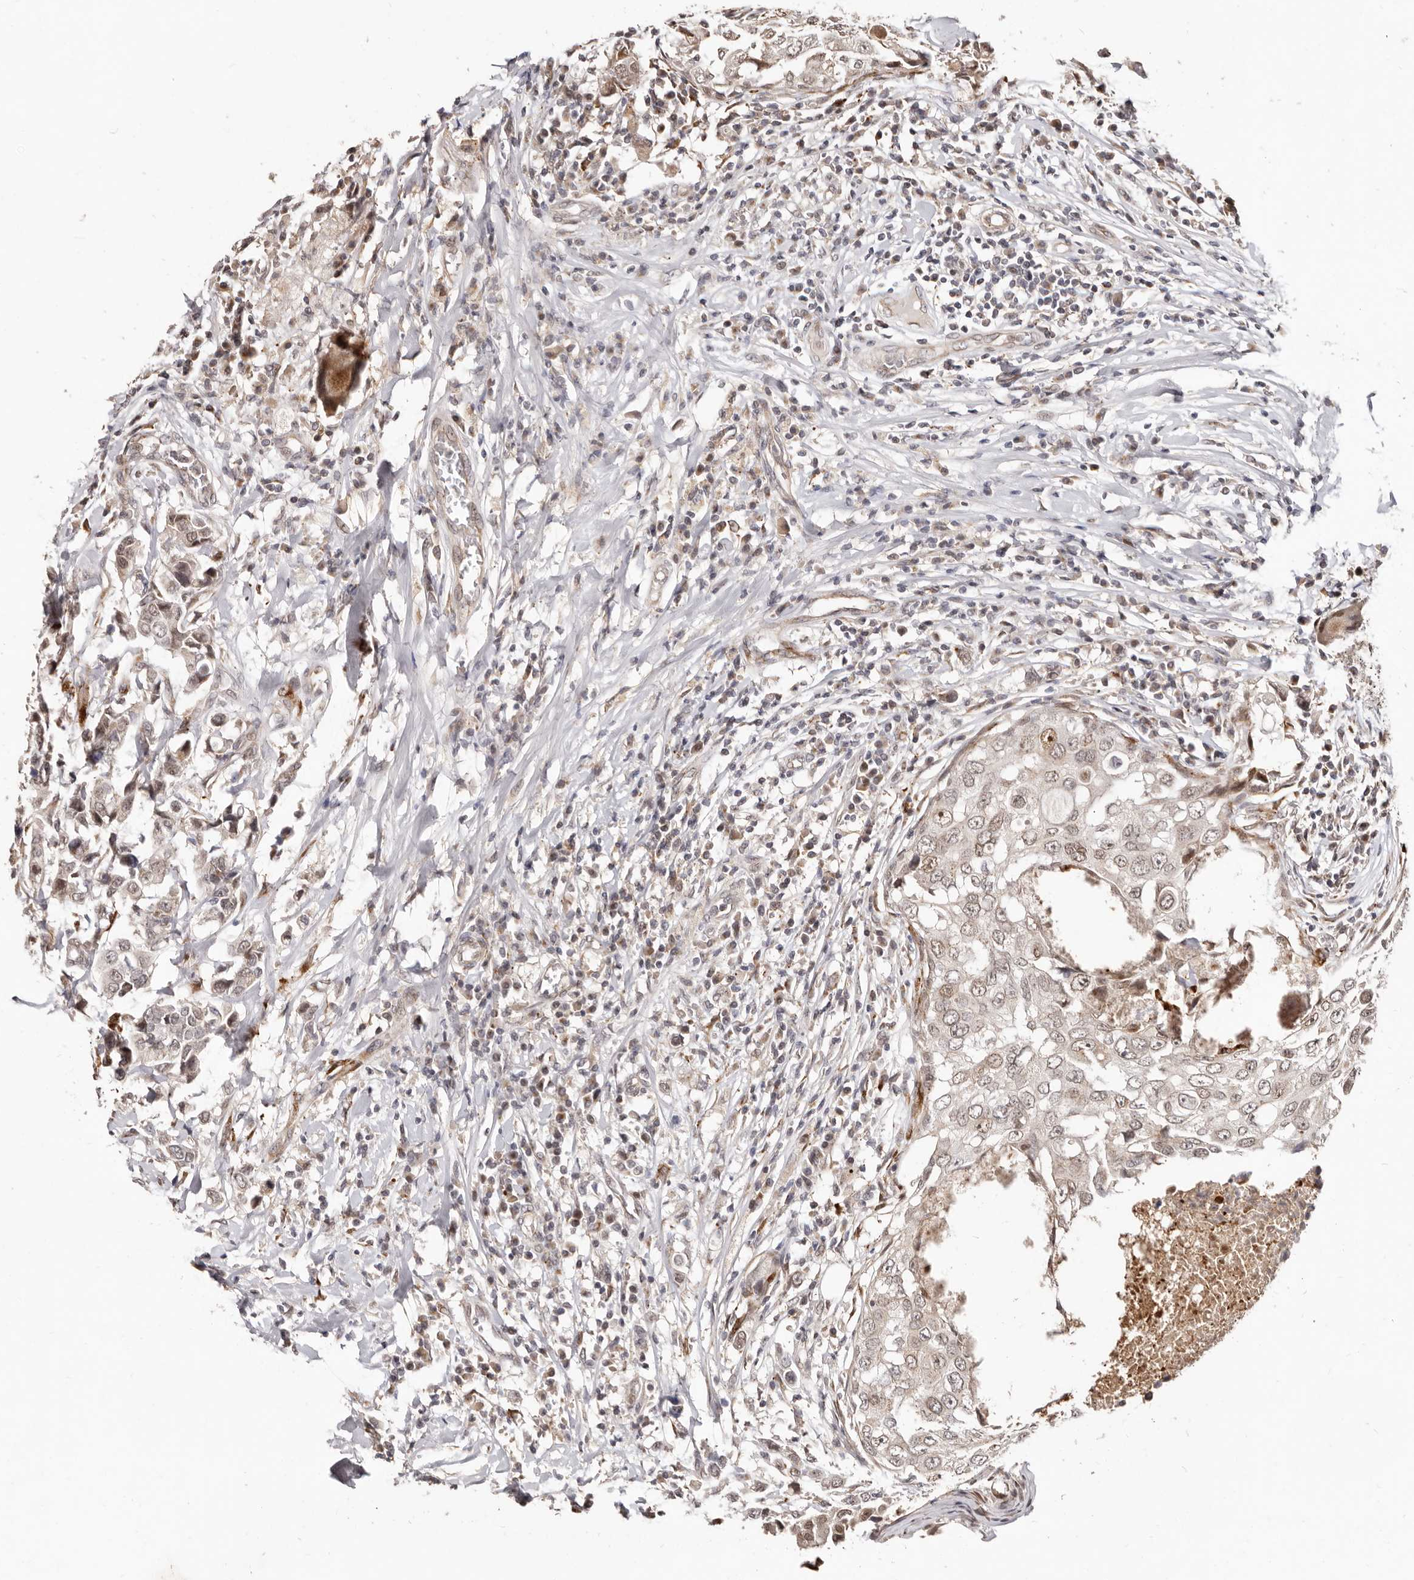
{"staining": {"intensity": "weak", "quantity": ">75%", "location": "cytoplasmic/membranous,nuclear"}, "tissue": "breast cancer", "cell_type": "Tumor cells", "image_type": "cancer", "snomed": [{"axis": "morphology", "description": "Duct carcinoma"}, {"axis": "topography", "description": "Breast"}], "caption": "A low amount of weak cytoplasmic/membranous and nuclear staining is appreciated in about >75% of tumor cells in breast cancer tissue.", "gene": "SRCAP", "patient": {"sex": "female", "age": 27}}